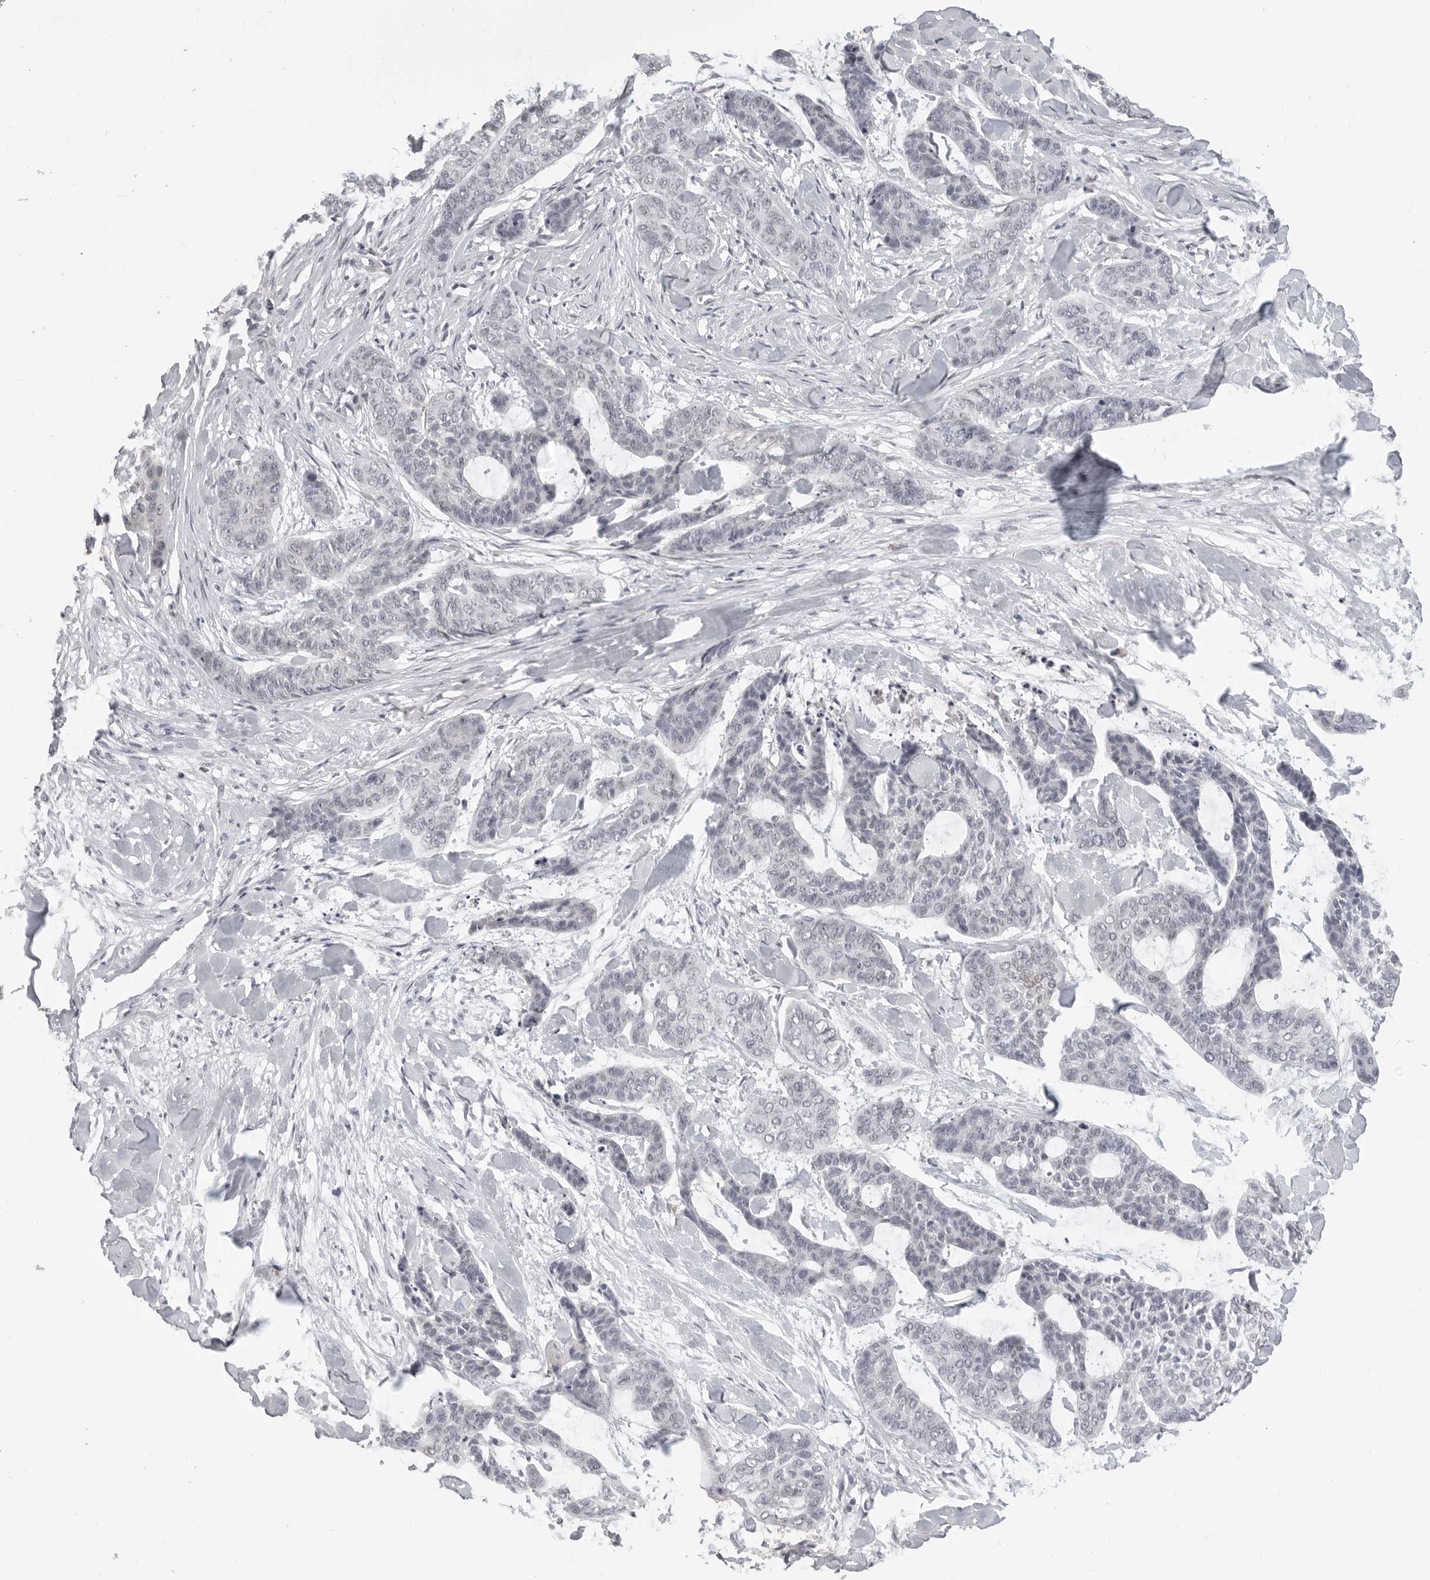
{"staining": {"intensity": "negative", "quantity": "none", "location": "none"}, "tissue": "skin cancer", "cell_type": "Tumor cells", "image_type": "cancer", "snomed": [{"axis": "morphology", "description": "Basal cell carcinoma"}, {"axis": "topography", "description": "Skin"}], "caption": "This is a micrograph of IHC staining of skin cancer, which shows no positivity in tumor cells.", "gene": "IFNGR1", "patient": {"sex": "female", "age": 64}}